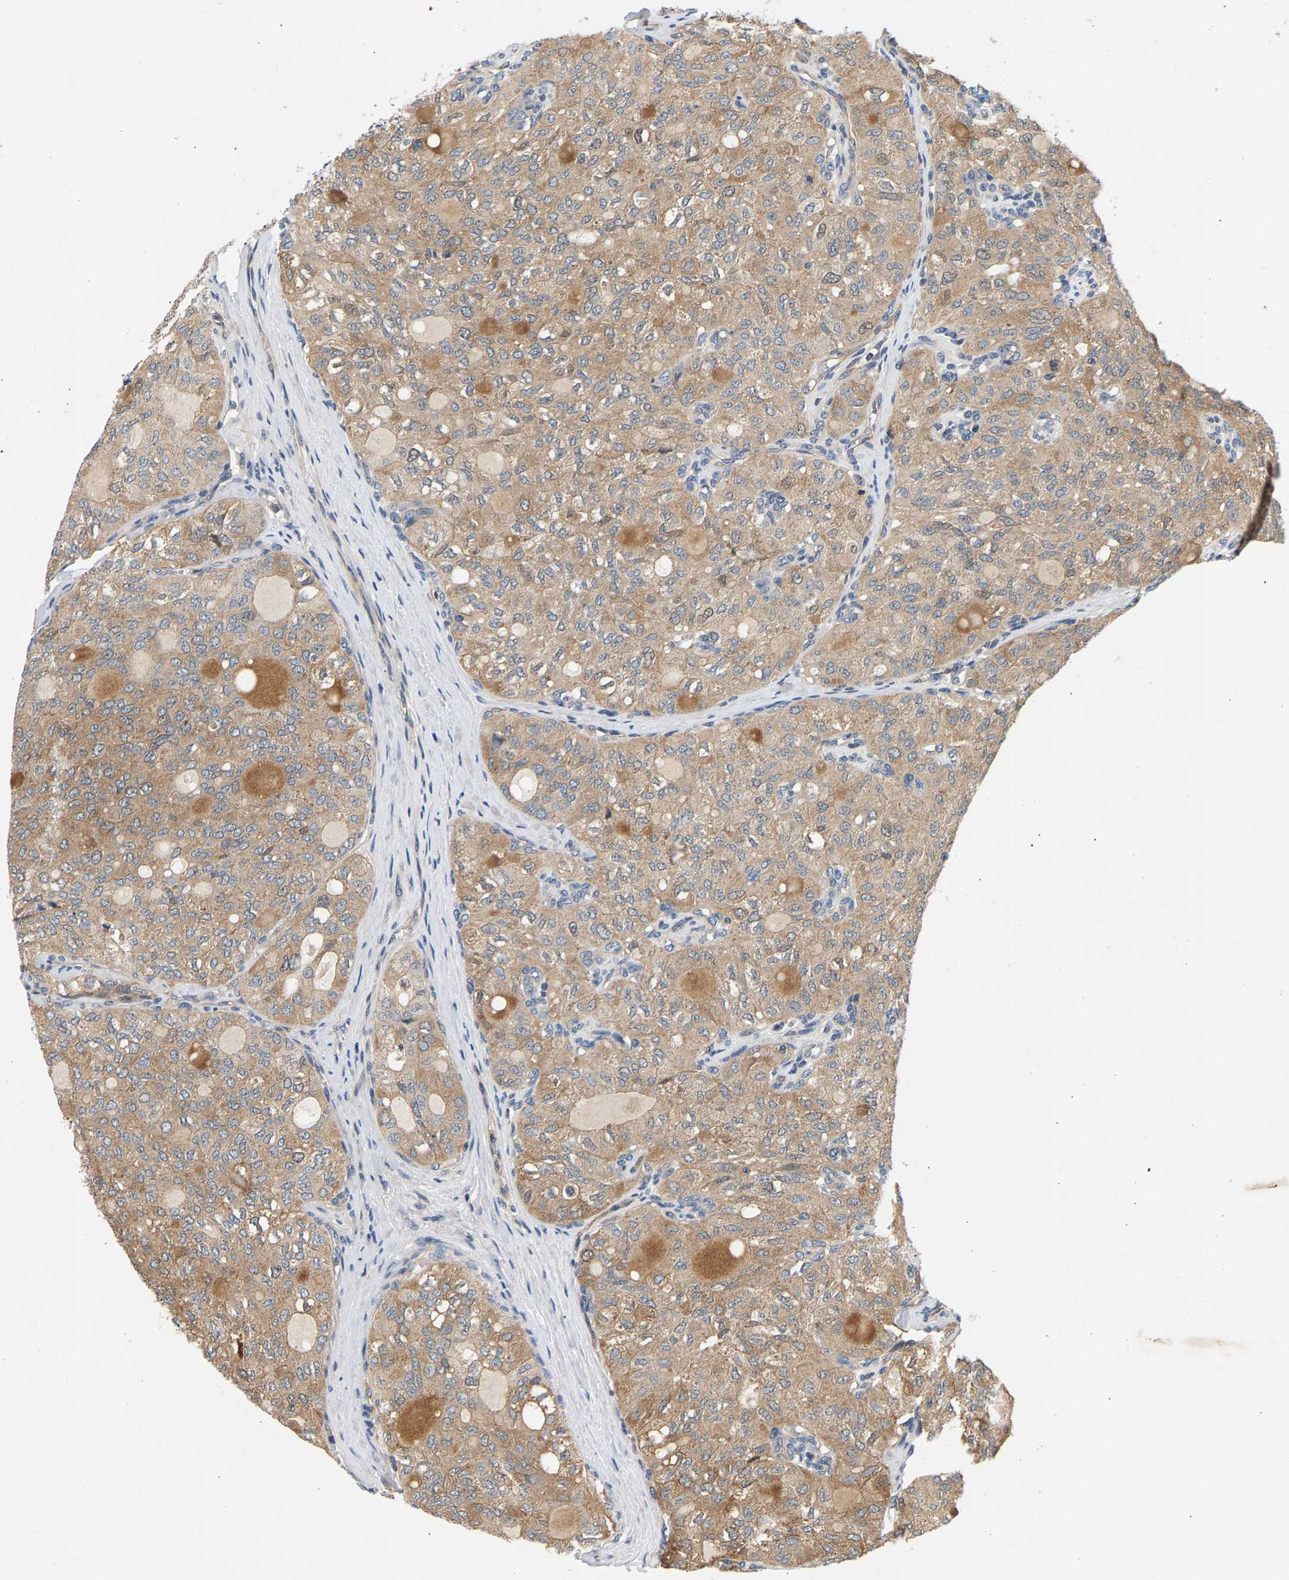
{"staining": {"intensity": "weak", "quantity": ">75%", "location": "cytoplasmic/membranous"}, "tissue": "thyroid cancer", "cell_type": "Tumor cells", "image_type": "cancer", "snomed": [{"axis": "morphology", "description": "Follicular adenoma carcinoma, NOS"}, {"axis": "topography", "description": "Thyroid gland"}], "caption": "Immunohistochemistry (IHC) of thyroid follicular adenoma carcinoma exhibits low levels of weak cytoplasmic/membranous expression in approximately >75% of tumor cells.", "gene": "FAM78A", "patient": {"sex": "male", "age": 75}}